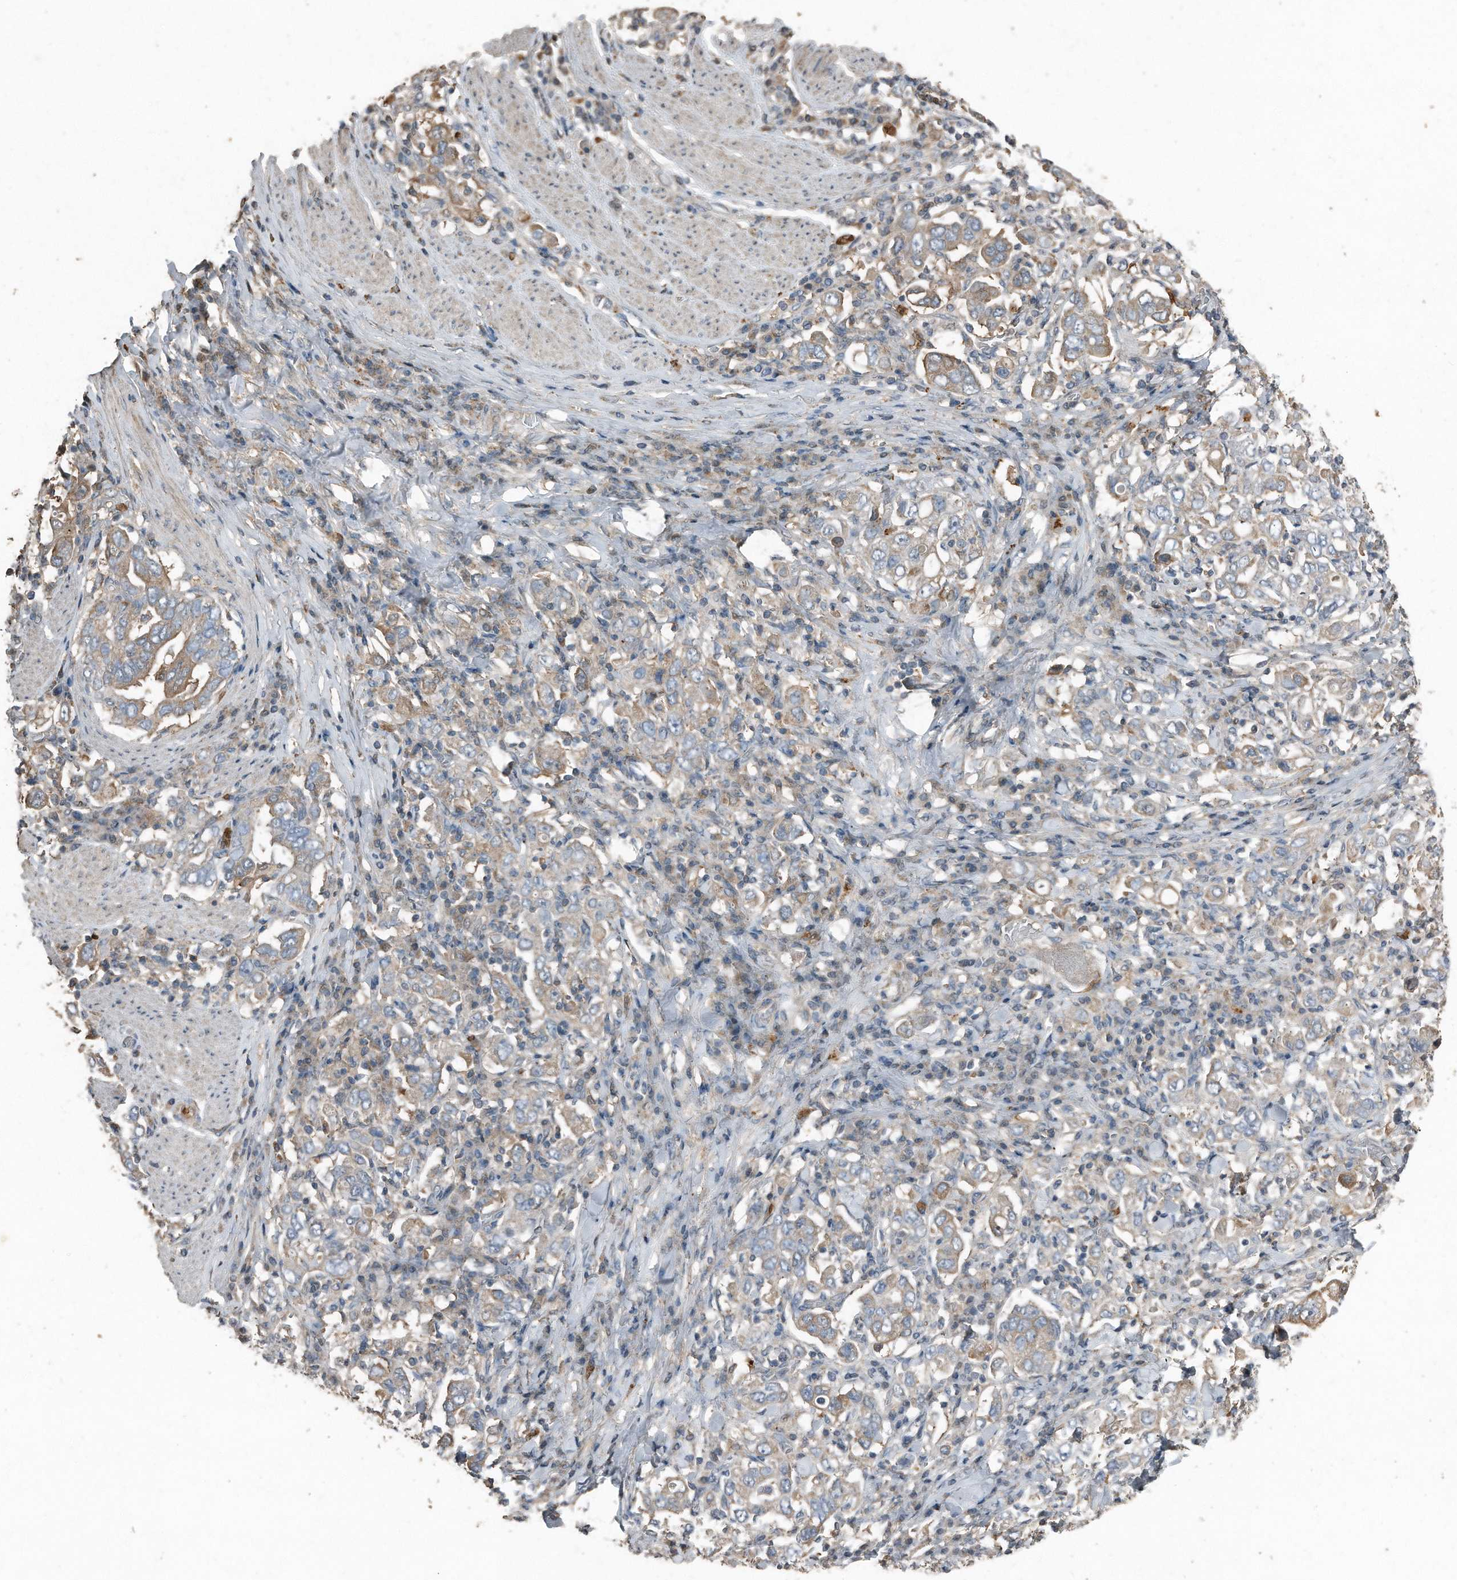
{"staining": {"intensity": "weak", "quantity": ">75%", "location": "cytoplasmic/membranous"}, "tissue": "stomach cancer", "cell_type": "Tumor cells", "image_type": "cancer", "snomed": [{"axis": "morphology", "description": "Adenocarcinoma, NOS"}, {"axis": "topography", "description": "Stomach, upper"}], "caption": "High-power microscopy captured an IHC micrograph of stomach adenocarcinoma, revealing weak cytoplasmic/membranous positivity in about >75% of tumor cells.", "gene": "C9", "patient": {"sex": "male", "age": 62}}